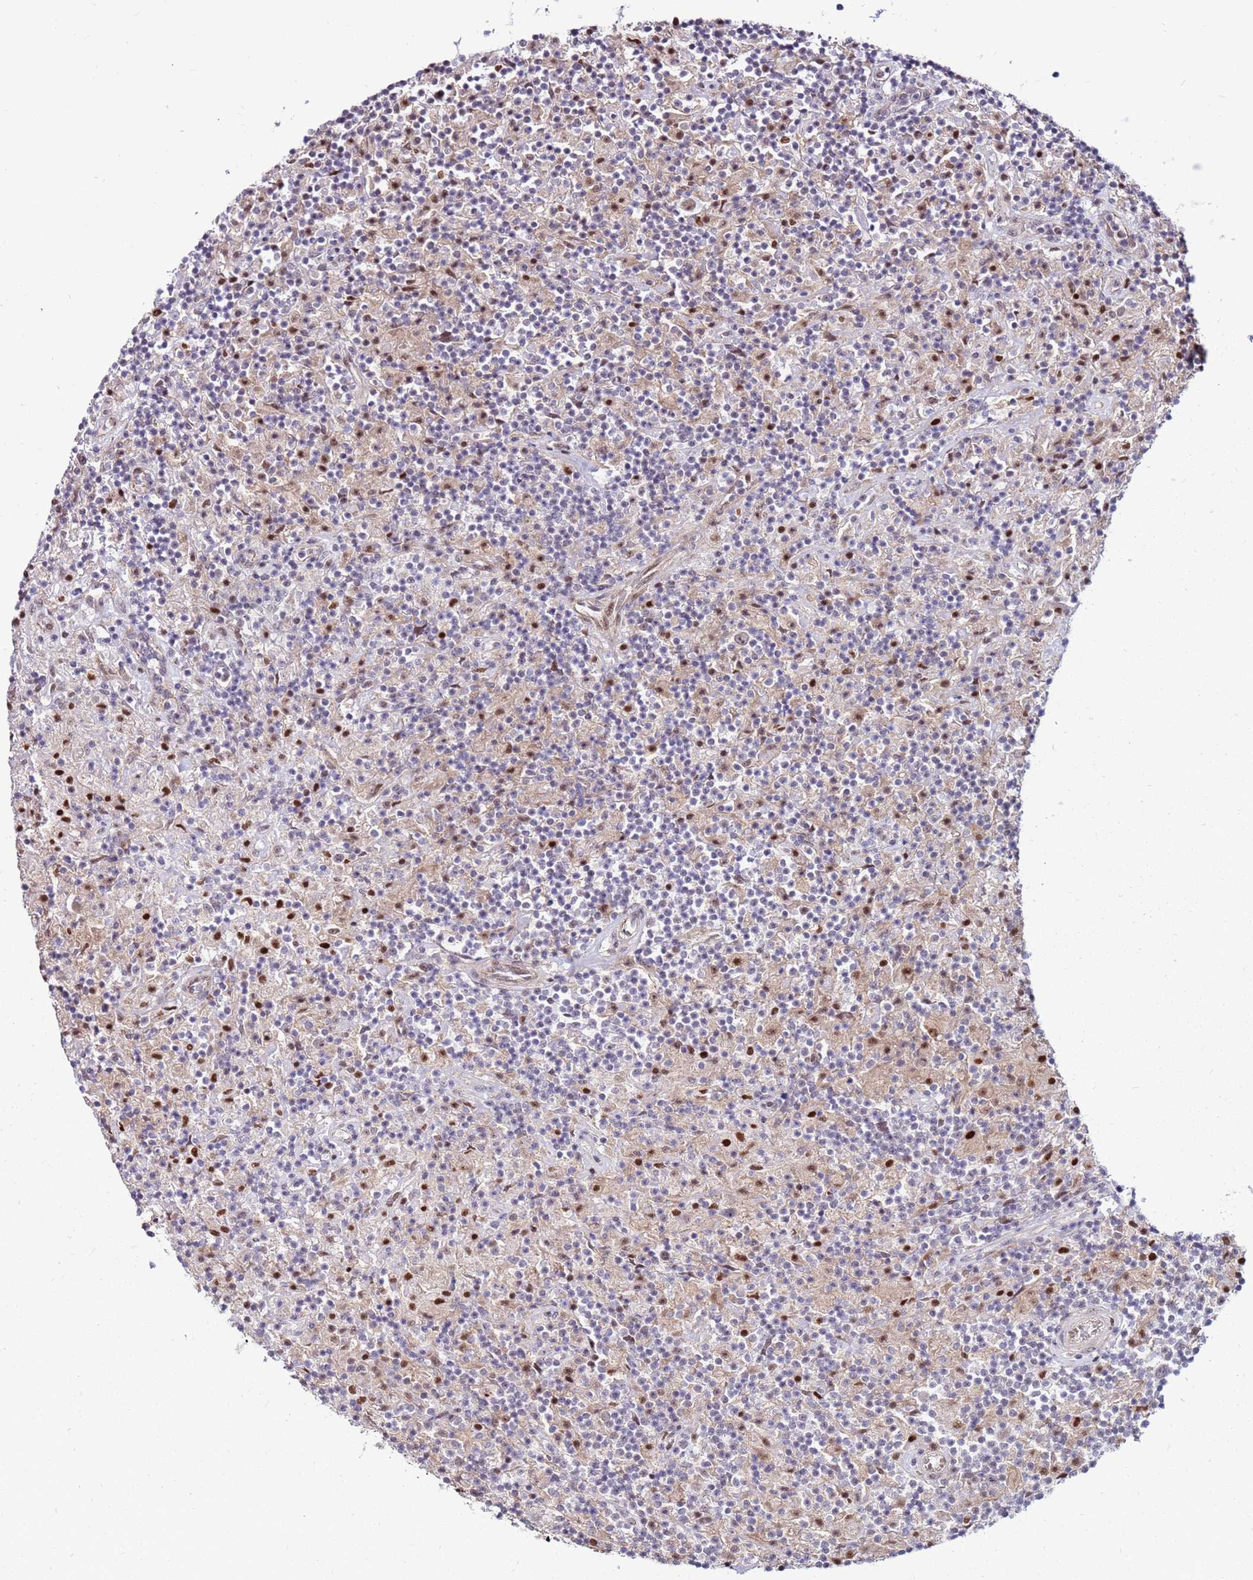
{"staining": {"intensity": "weak", "quantity": ">75%", "location": "nuclear"}, "tissue": "lymphoma", "cell_type": "Tumor cells", "image_type": "cancer", "snomed": [{"axis": "morphology", "description": "Hodgkin's disease, NOS"}, {"axis": "topography", "description": "Lymph node"}], "caption": "A low amount of weak nuclear staining is identified in about >75% of tumor cells in Hodgkin's disease tissue.", "gene": "KPNA4", "patient": {"sex": "male", "age": 70}}